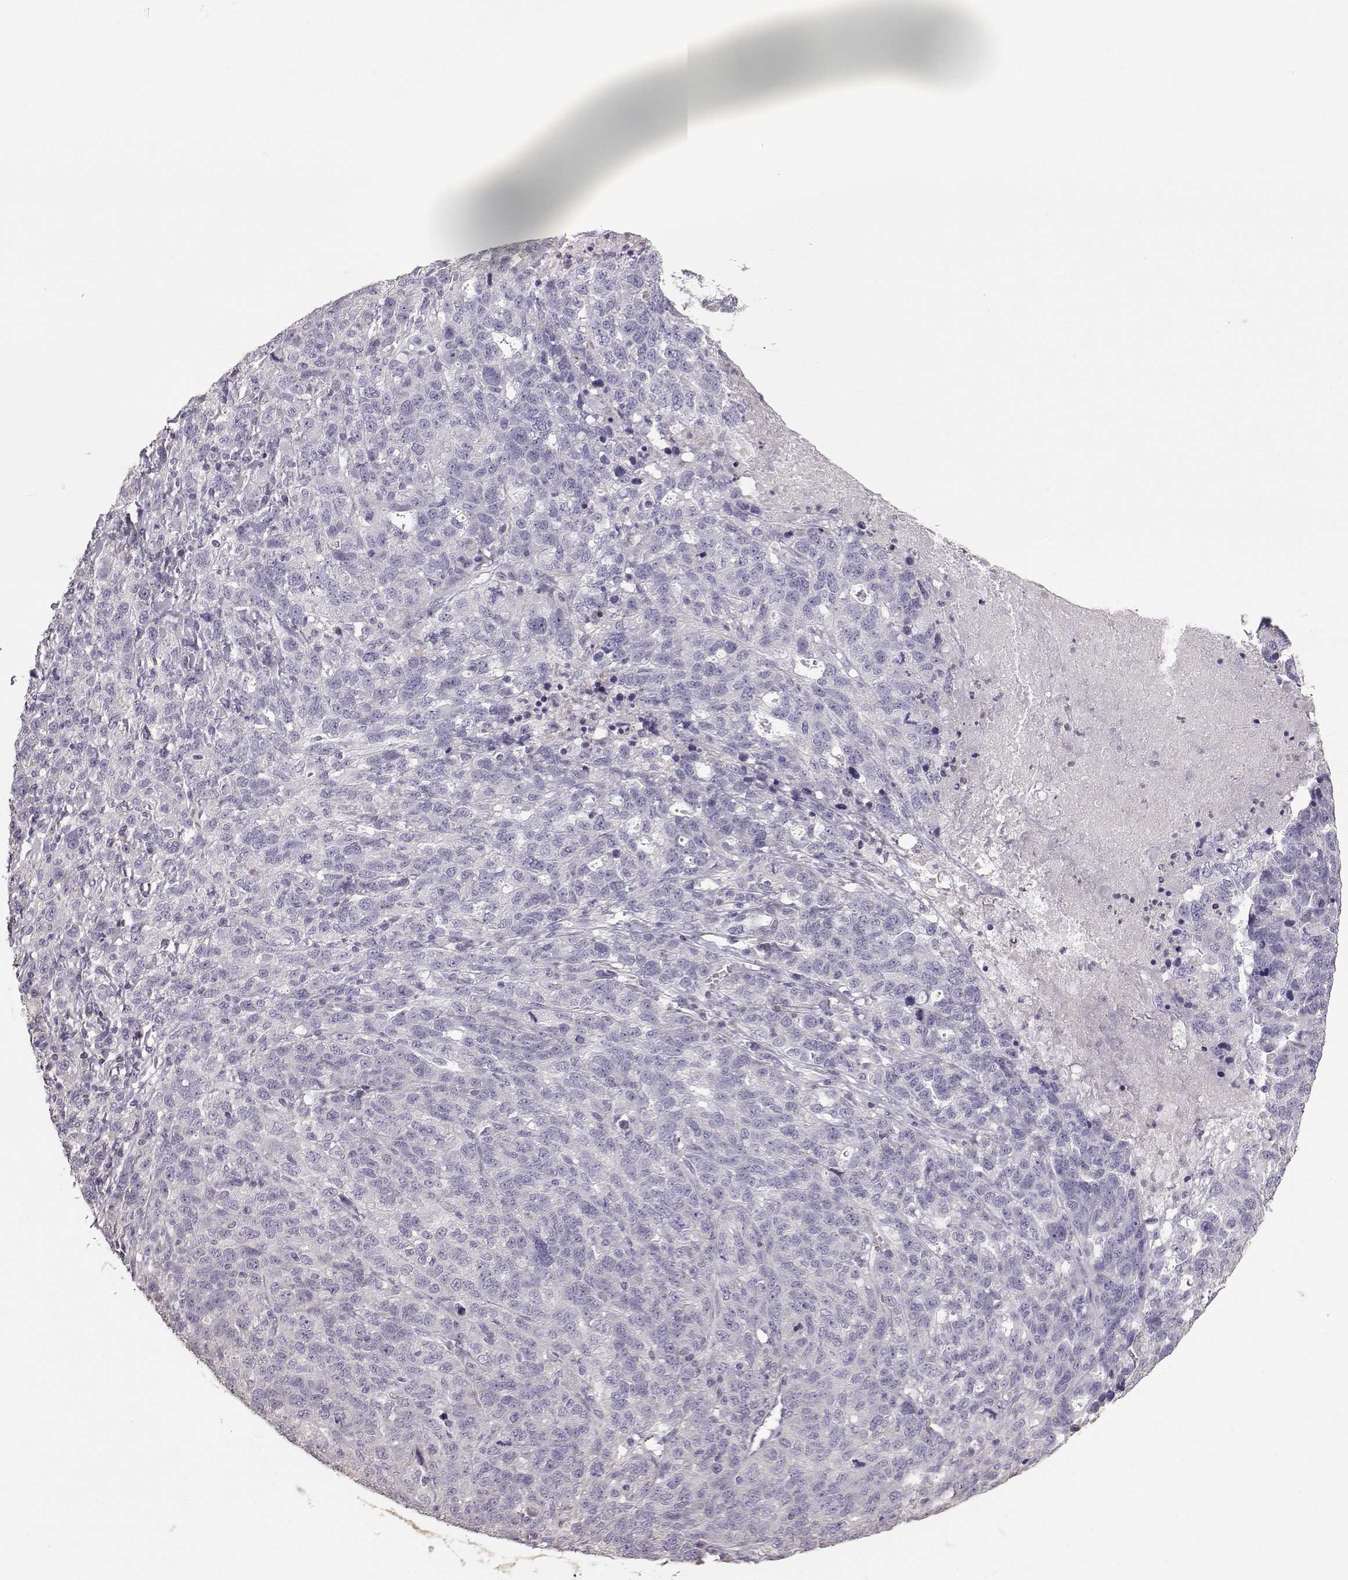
{"staining": {"intensity": "negative", "quantity": "none", "location": "none"}, "tissue": "ovarian cancer", "cell_type": "Tumor cells", "image_type": "cancer", "snomed": [{"axis": "morphology", "description": "Cystadenocarcinoma, serous, NOS"}, {"axis": "topography", "description": "Ovary"}], "caption": "A high-resolution histopathology image shows immunohistochemistry staining of ovarian cancer, which exhibits no significant staining in tumor cells.", "gene": "POU1F1", "patient": {"sex": "female", "age": 71}}